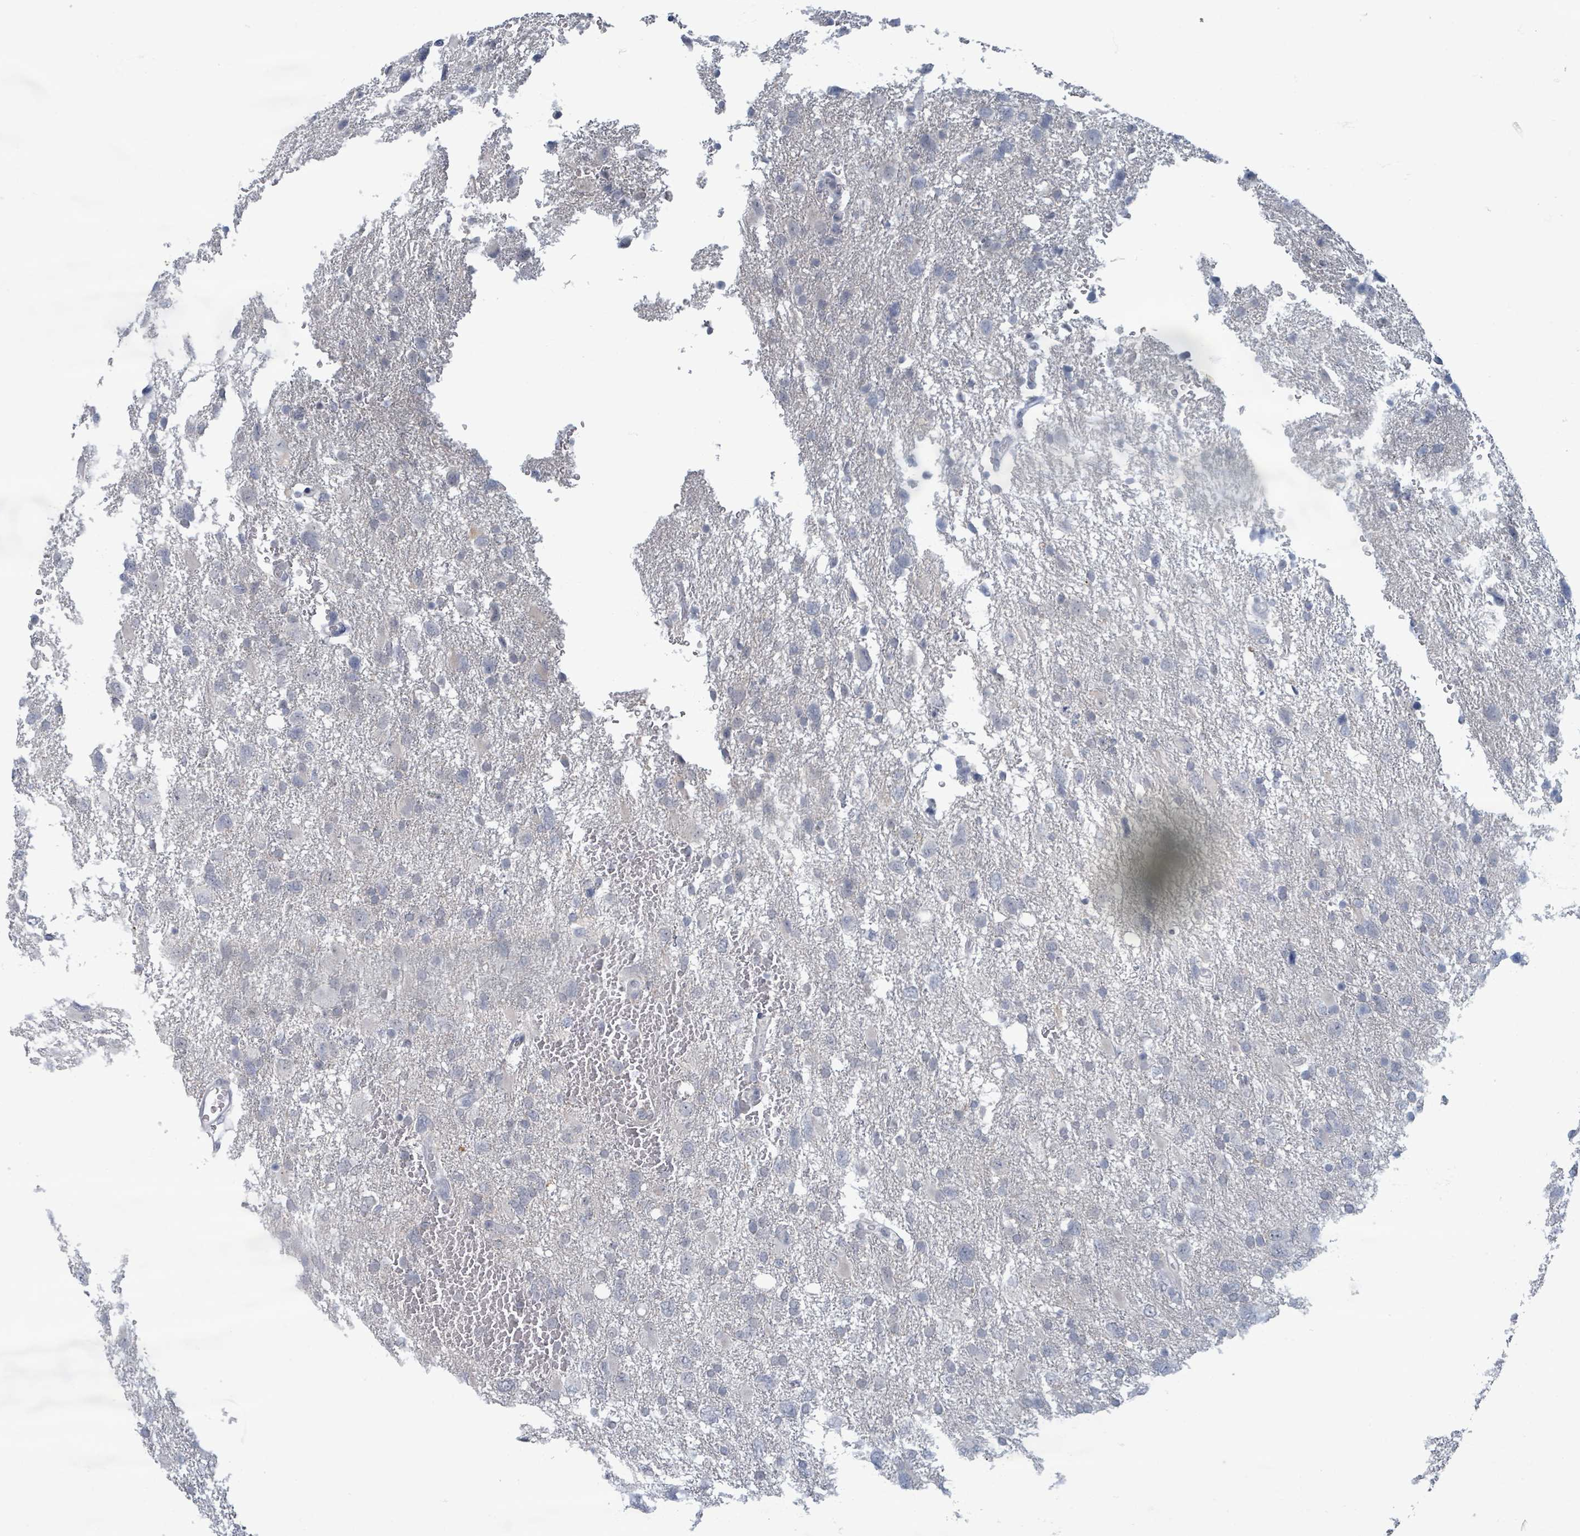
{"staining": {"intensity": "negative", "quantity": "none", "location": "none"}, "tissue": "glioma", "cell_type": "Tumor cells", "image_type": "cancer", "snomed": [{"axis": "morphology", "description": "Glioma, malignant, High grade"}, {"axis": "topography", "description": "Brain"}], "caption": "An image of glioma stained for a protein shows no brown staining in tumor cells.", "gene": "WNT11", "patient": {"sex": "male", "age": 61}}